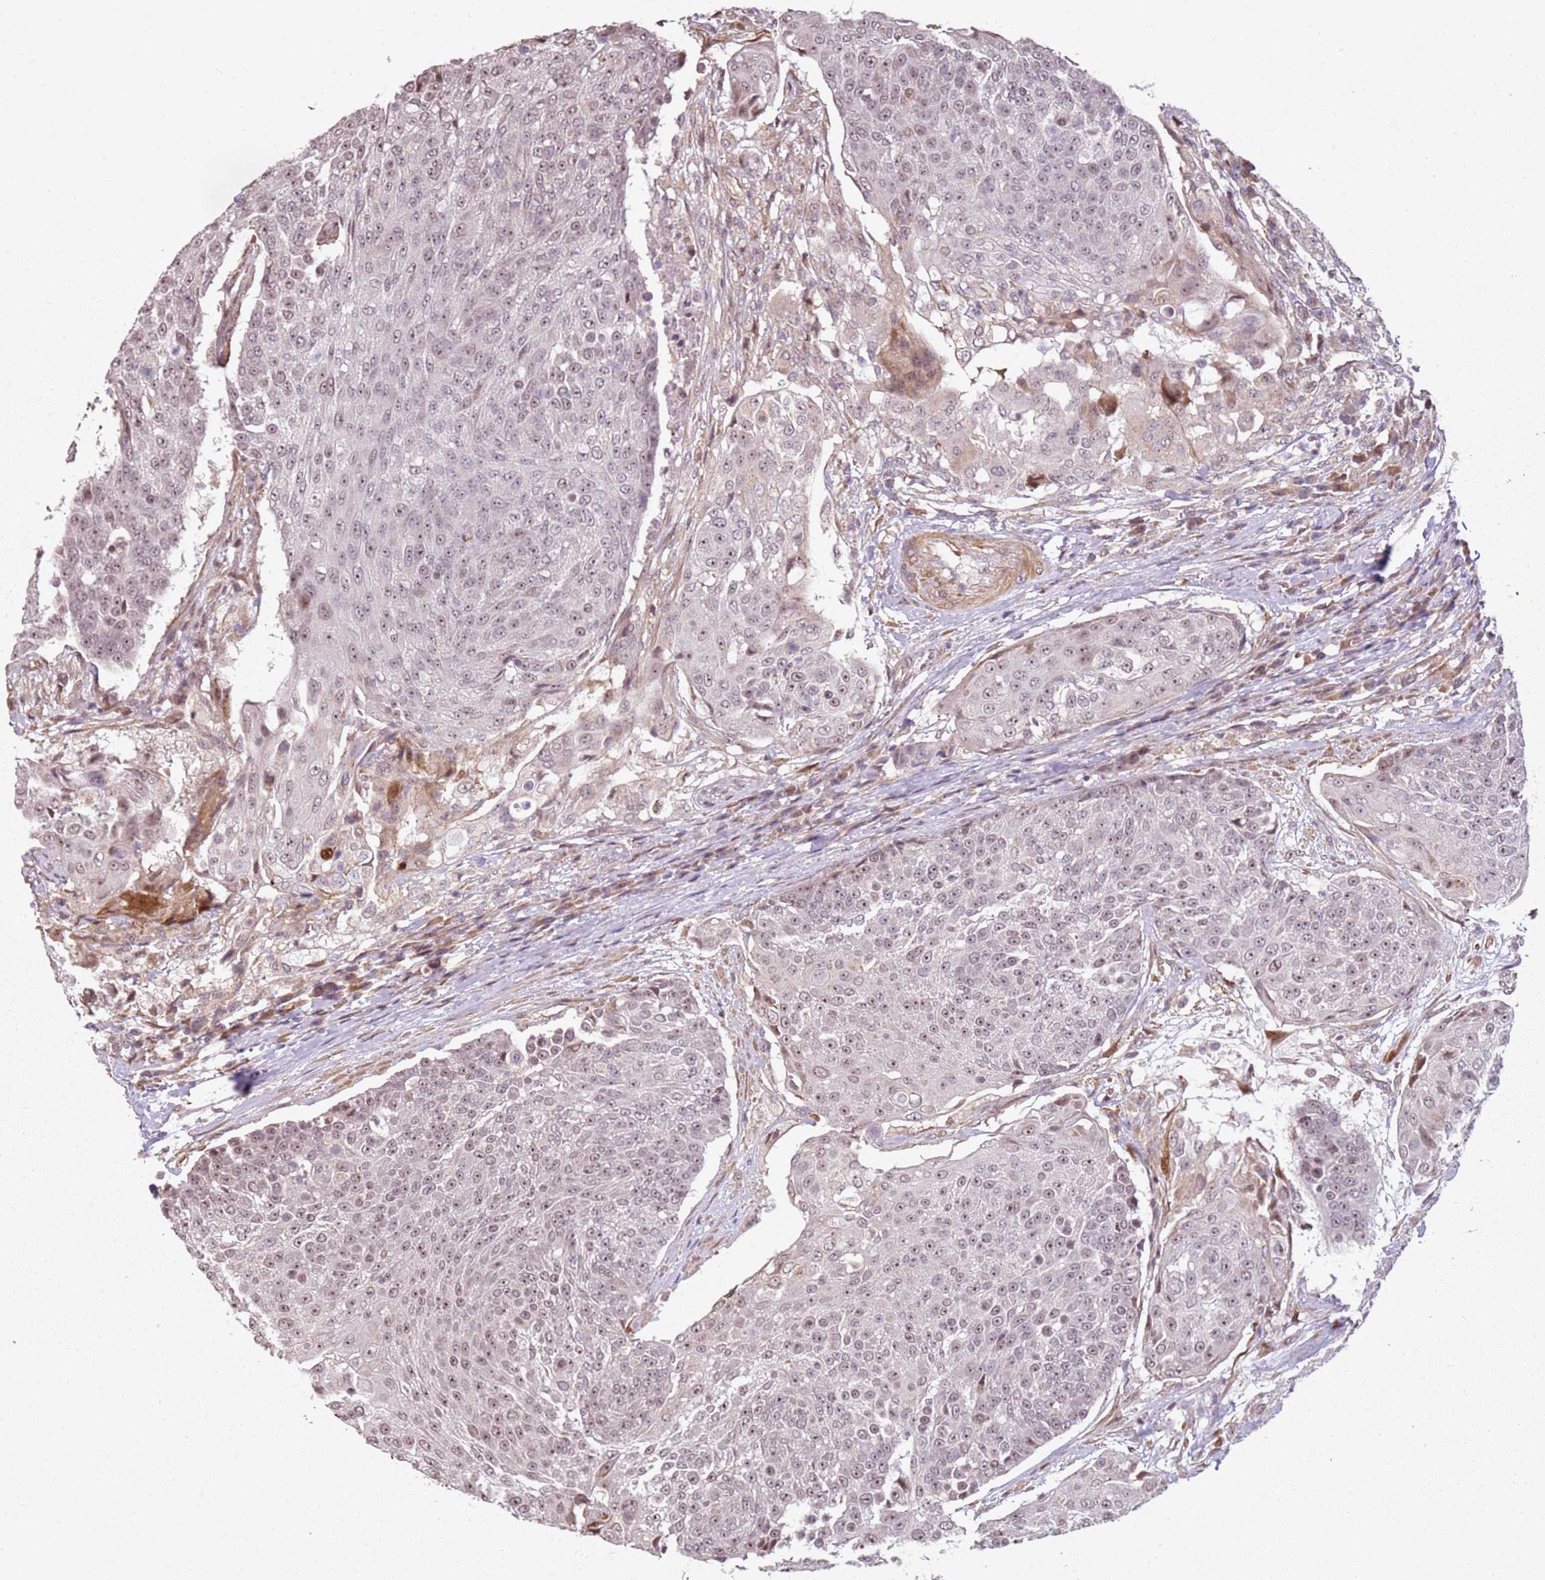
{"staining": {"intensity": "weak", "quantity": ">75%", "location": "nuclear"}, "tissue": "urothelial cancer", "cell_type": "Tumor cells", "image_type": "cancer", "snomed": [{"axis": "morphology", "description": "Urothelial carcinoma, High grade"}, {"axis": "topography", "description": "Urinary bladder"}], "caption": "Immunohistochemistry (IHC) histopathology image of neoplastic tissue: human urothelial cancer stained using immunohistochemistry (IHC) reveals low levels of weak protein expression localized specifically in the nuclear of tumor cells, appearing as a nuclear brown color.", "gene": "CHURC1", "patient": {"sex": "female", "age": 63}}